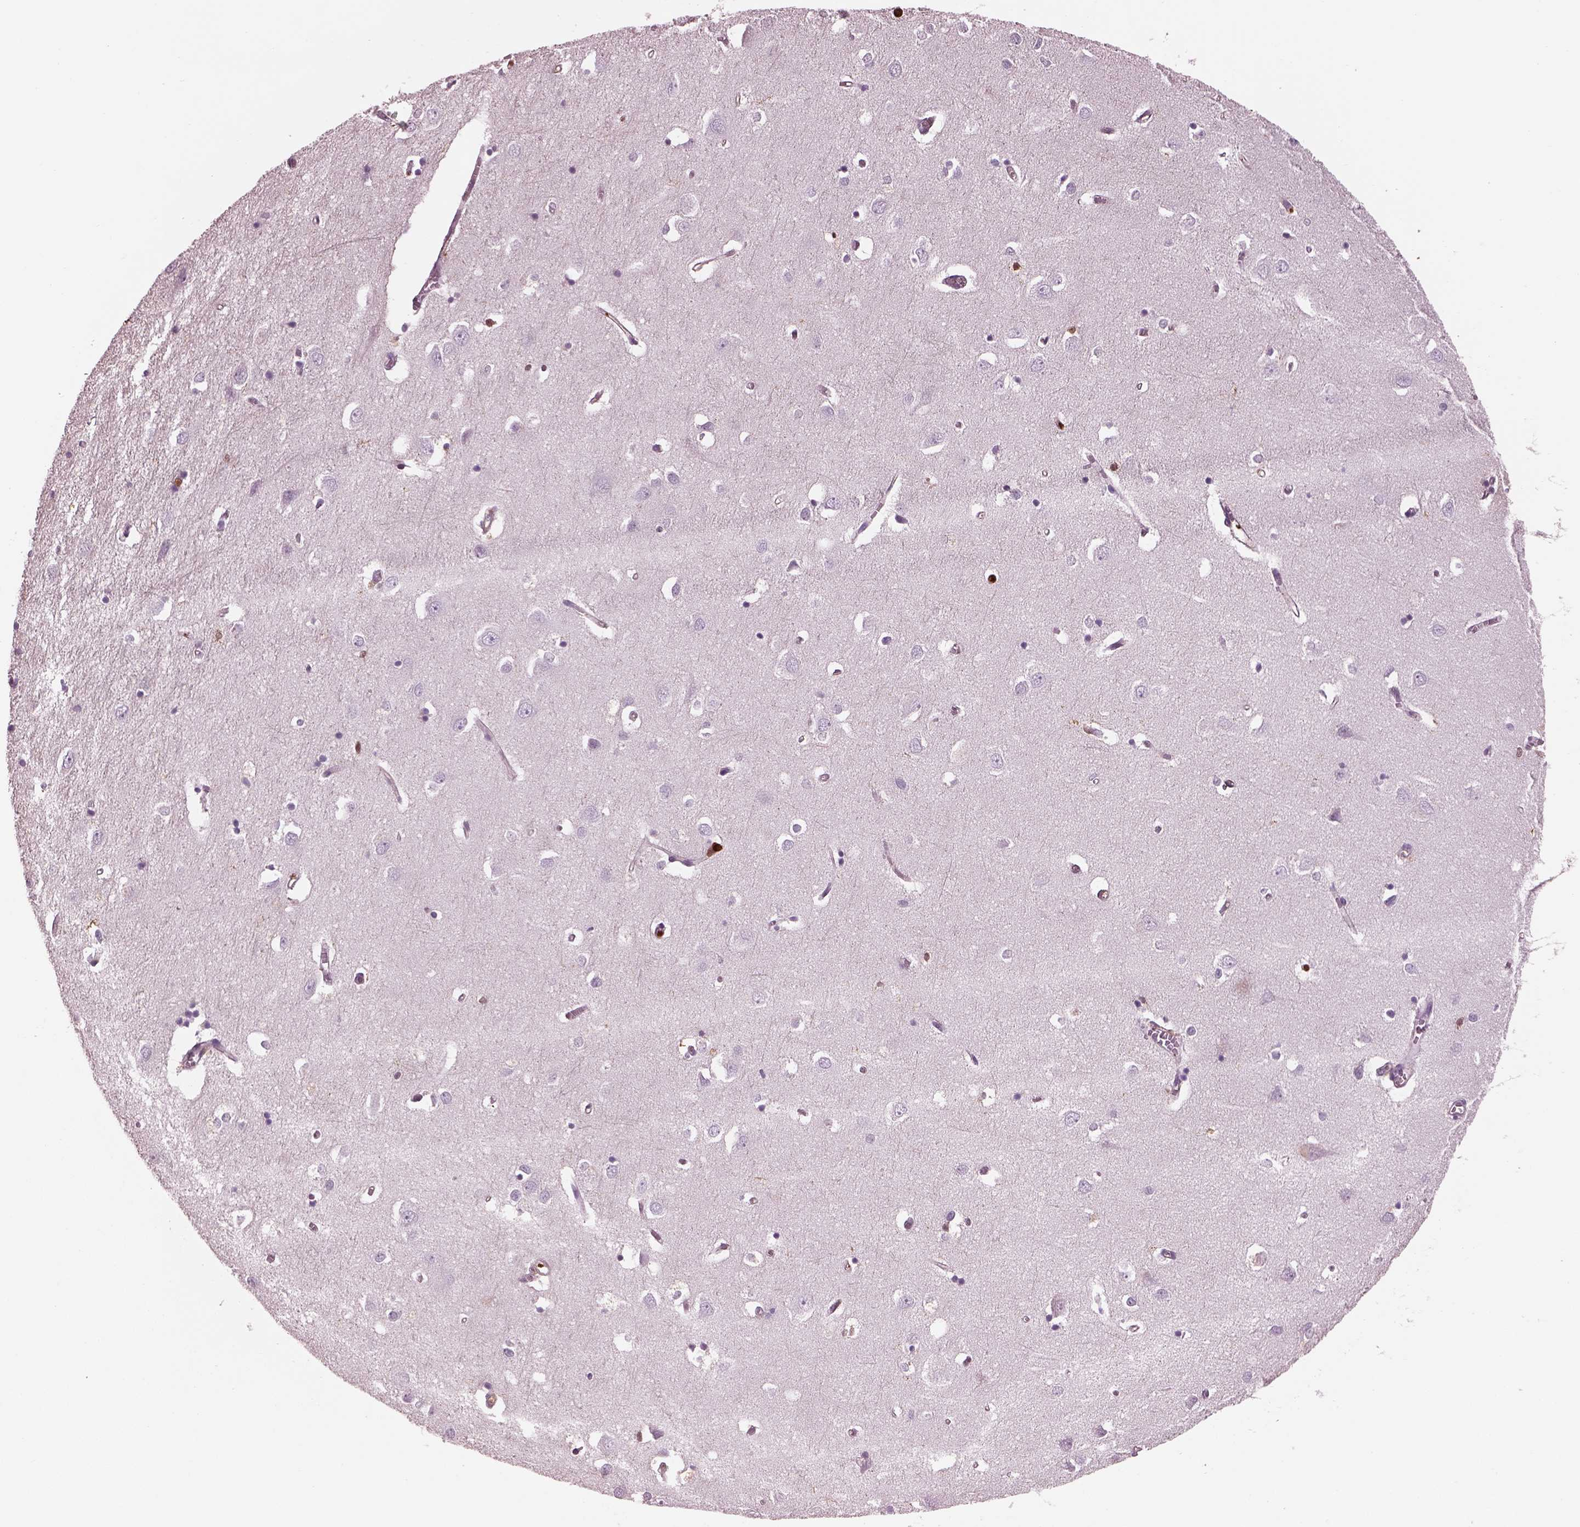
{"staining": {"intensity": "negative", "quantity": "none", "location": "none"}, "tissue": "cerebral cortex", "cell_type": "Endothelial cells", "image_type": "normal", "snomed": [{"axis": "morphology", "description": "Normal tissue, NOS"}, {"axis": "topography", "description": "Cerebral cortex"}], "caption": "The image displays no significant staining in endothelial cells of cerebral cortex.", "gene": "IL31RA", "patient": {"sex": "male", "age": 70}}